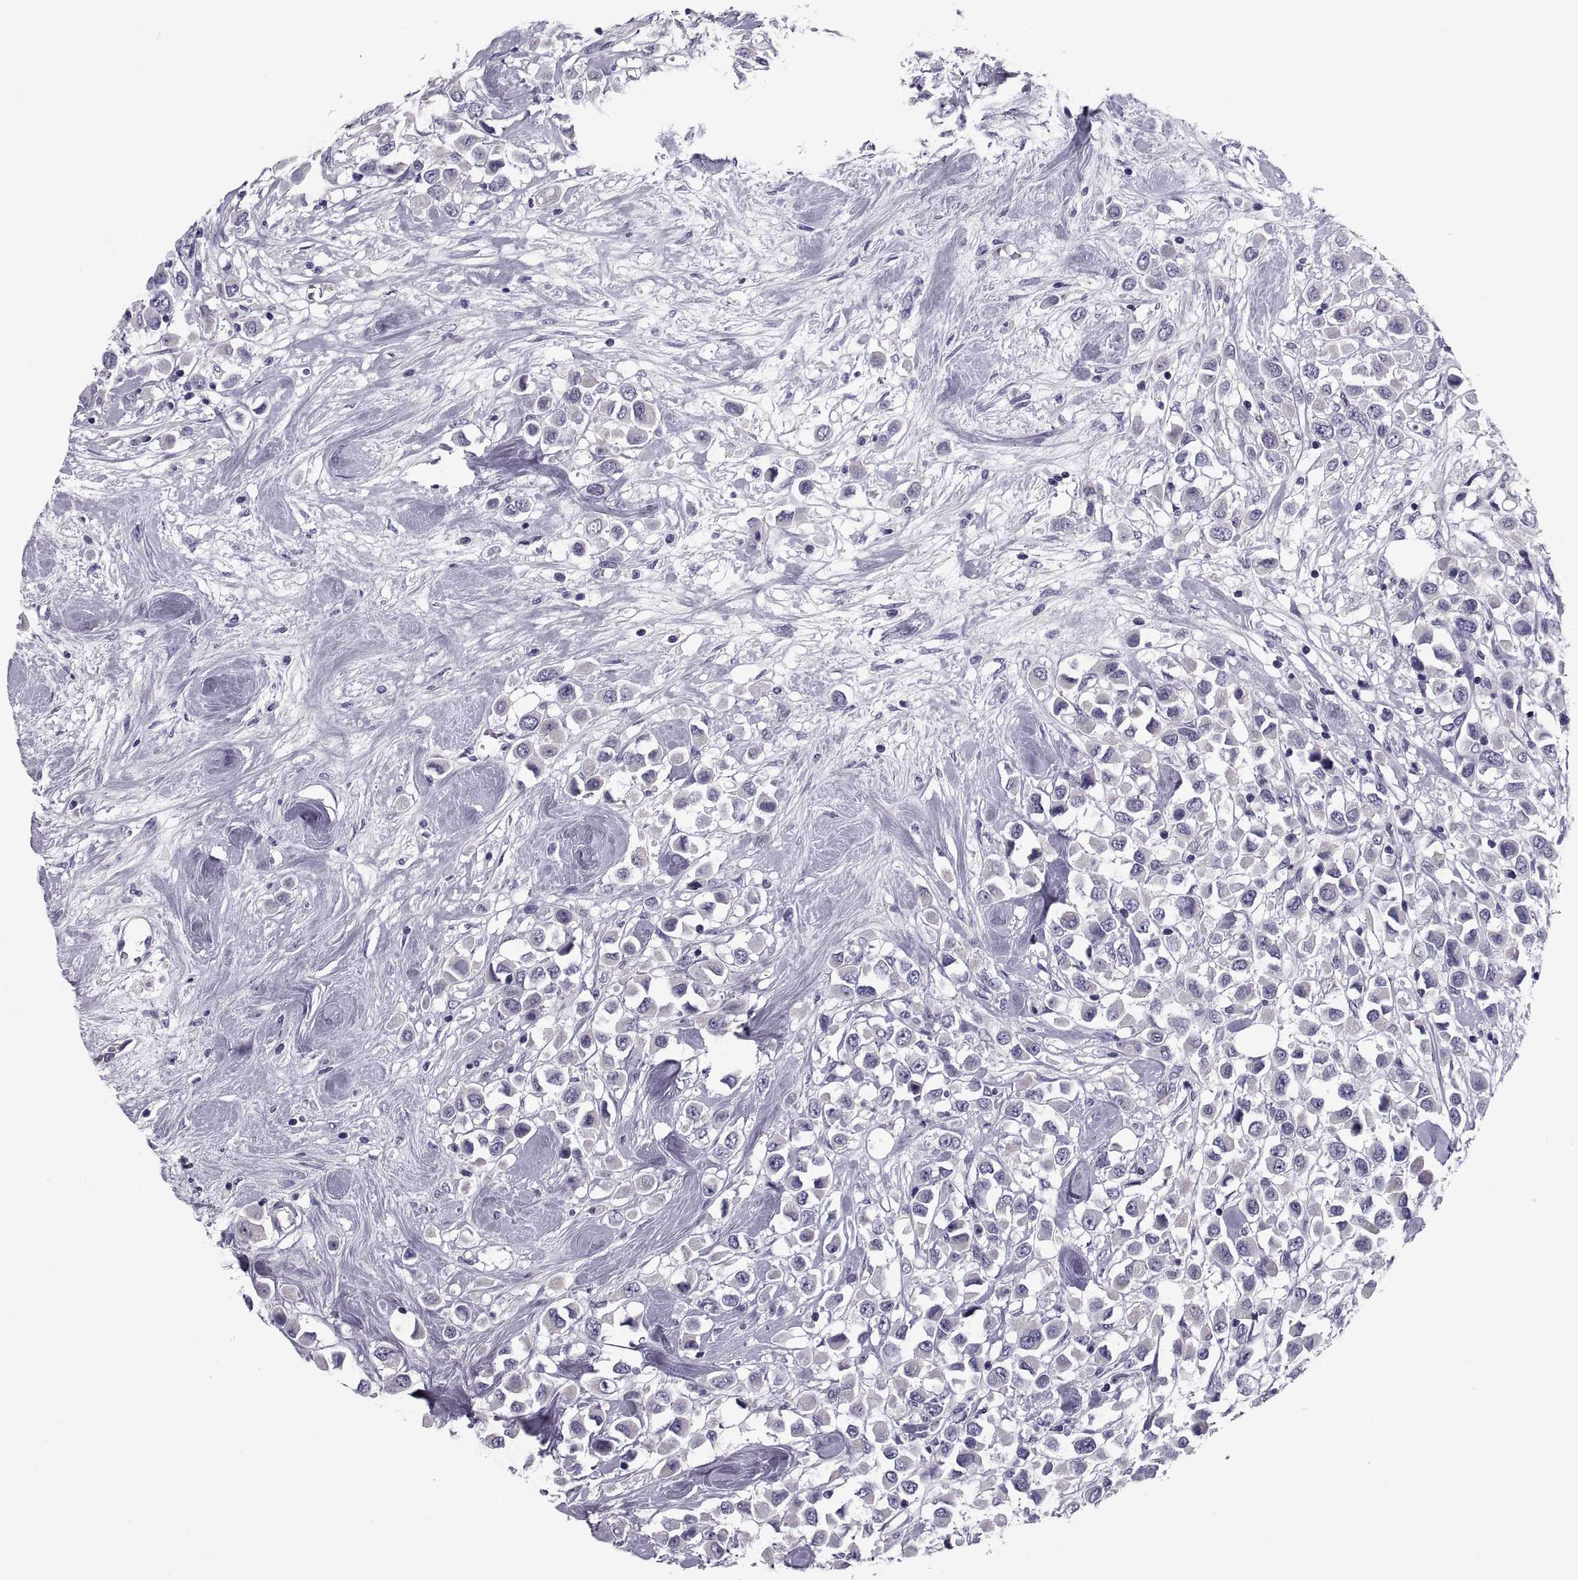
{"staining": {"intensity": "negative", "quantity": "none", "location": "none"}, "tissue": "breast cancer", "cell_type": "Tumor cells", "image_type": "cancer", "snomed": [{"axis": "morphology", "description": "Duct carcinoma"}, {"axis": "topography", "description": "Breast"}], "caption": "There is no significant positivity in tumor cells of breast invasive ductal carcinoma. Brightfield microscopy of immunohistochemistry (IHC) stained with DAB (brown) and hematoxylin (blue), captured at high magnification.", "gene": "PDZRN4", "patient": {"sex": "female", "age": 61}}